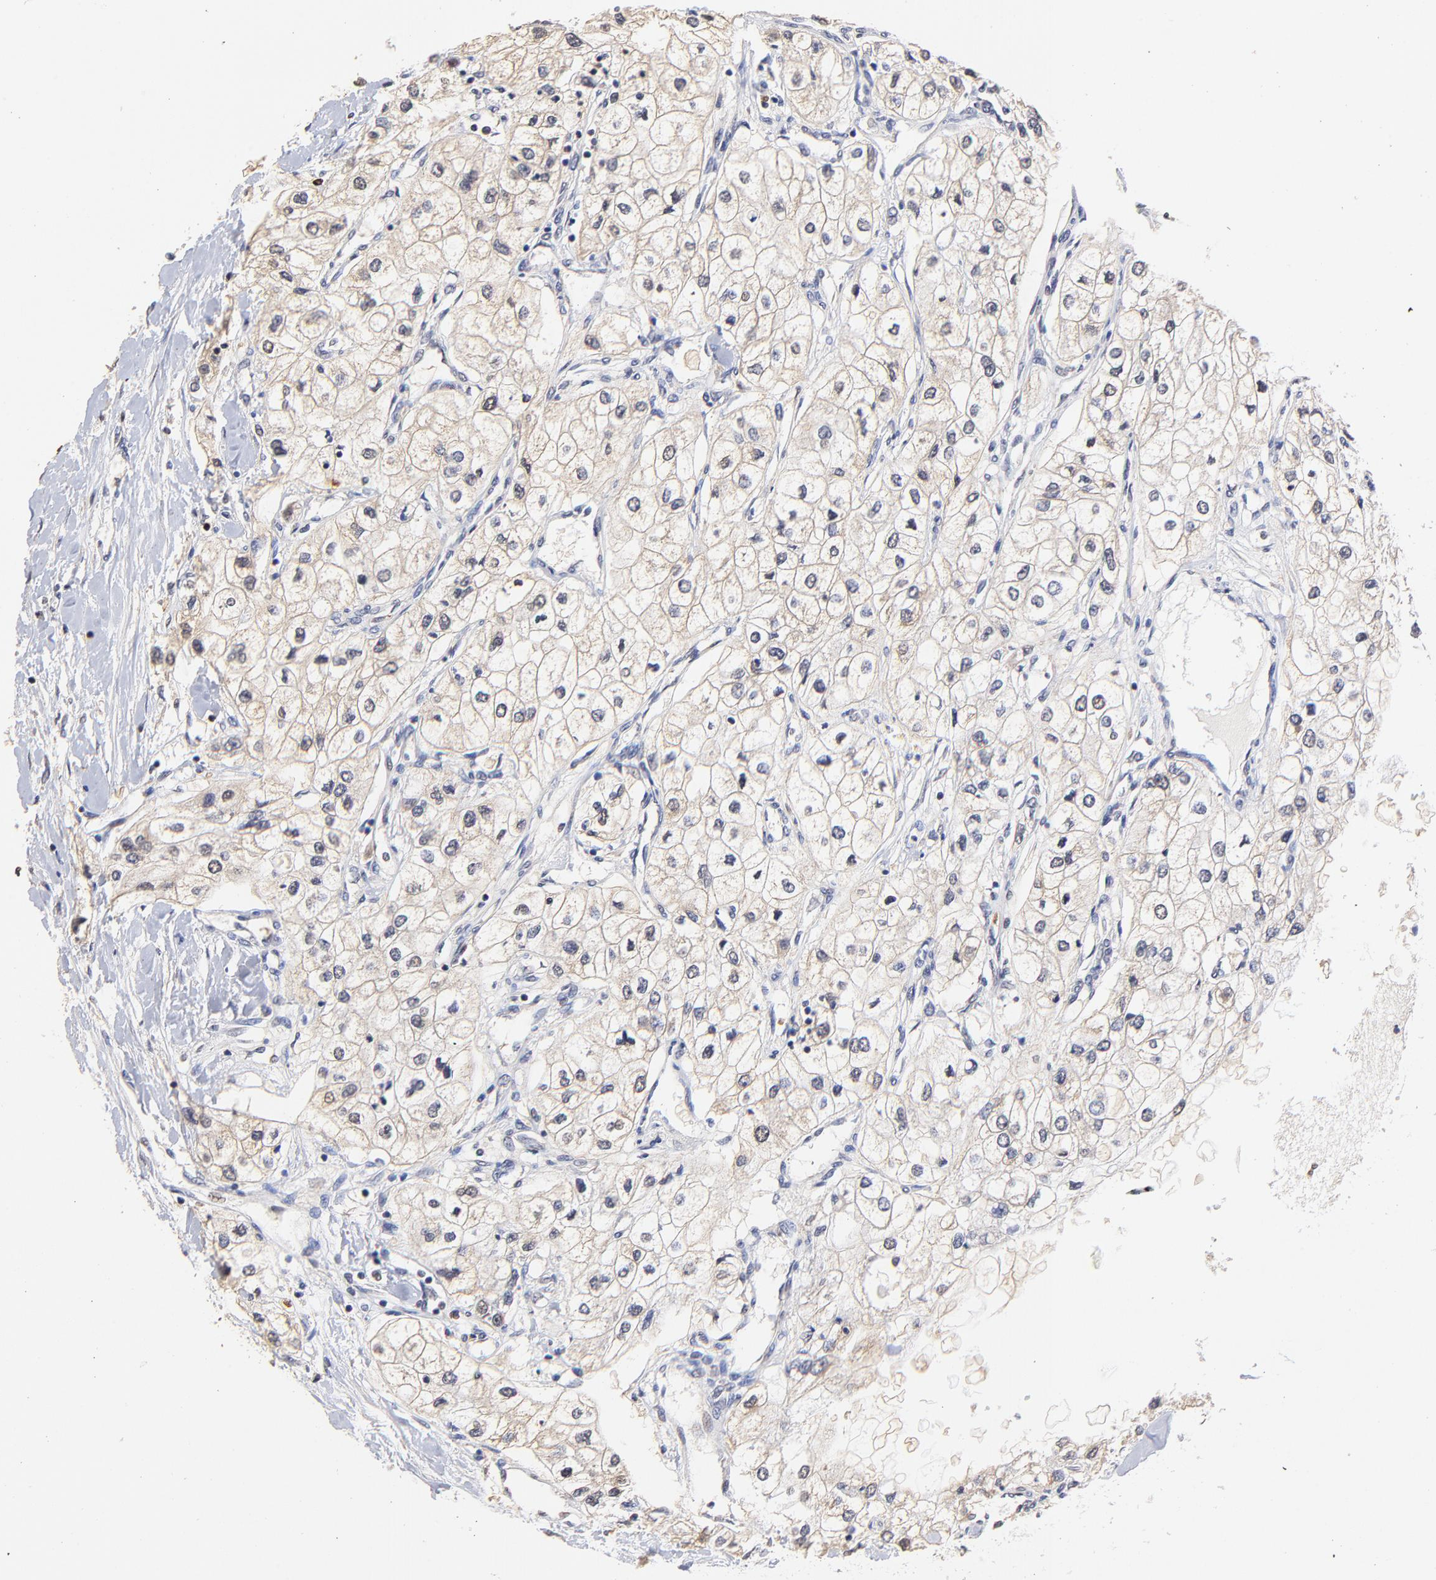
{"staining": {"intensity": "weak", "quantity": "25%-75%", "location": "cytoplasmic/membranous"}, "tissue": "renal cancer", "cell_type": "Tumor cells", "image_type": "cancer", "snomed": [{"axis": "morphology", "description": "Adenocarcinoma, NOS"}, {"axis": "topography", "description": "Kidney"}], "caption": "Protein expression analysis of human renal cancer (adenocarcinoma) reveals weak cytoplasmic/membranous expression in approximately 25%-75% of tumor cells. (brown staining indicates protein expression, while blue staining denotes nuclei).", "gene": "BBOF1", "patient": {"sex": "male", "age": 57}}